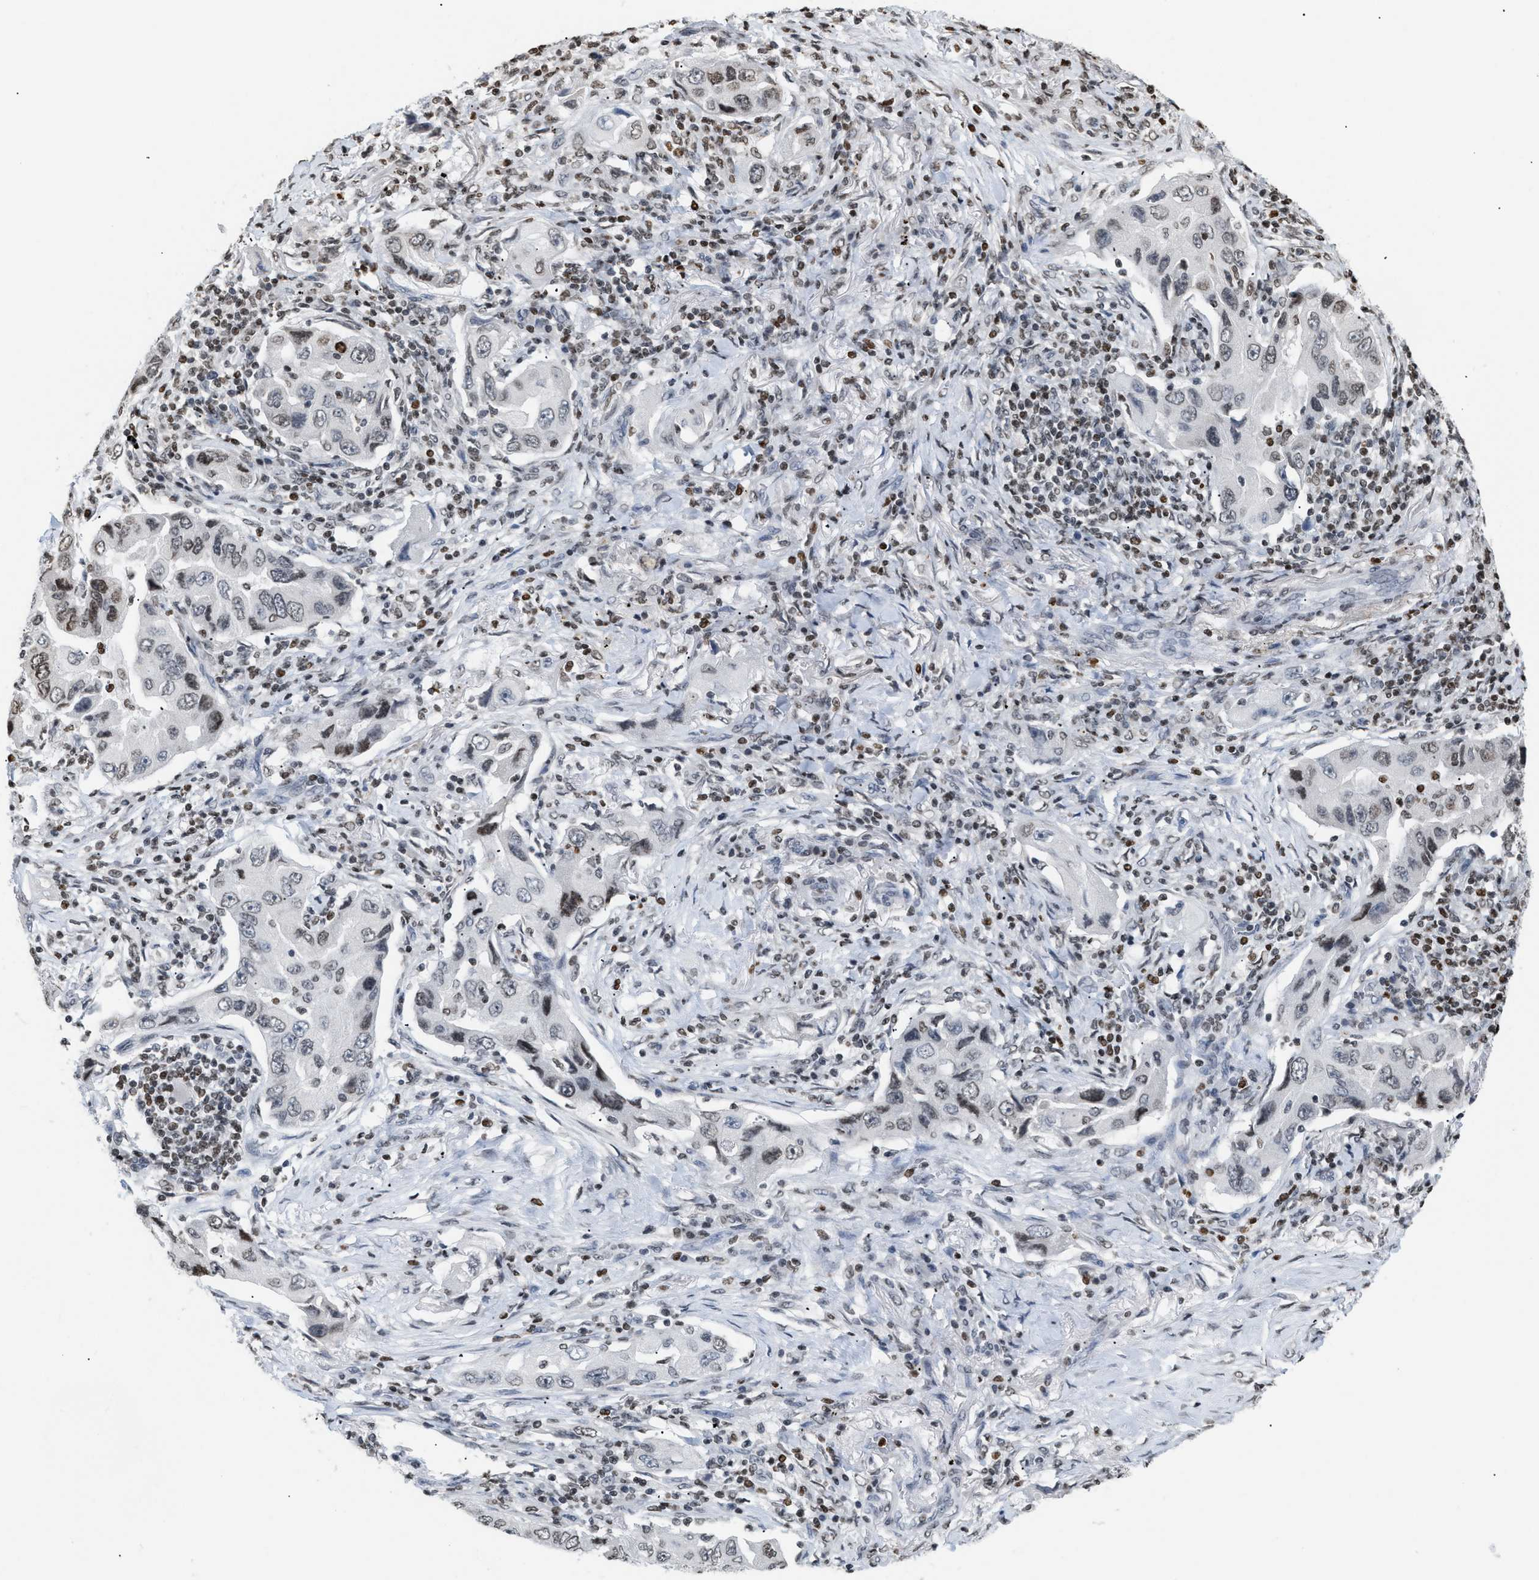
{"staining": {"intensity": "weak", "quantity": ">75%", "location": "nuclear"}, "tissue": "lung cancer", "cell_type": "Tumor cells", "image_type": "cancer", "snomed": [{"axis": "morphology", "description": "Adenocarcinoma, NOS"}, {"axis": "topography", "description": "Lung"}], "caption": "Immunohistochemistry (IHC) image of neoplastic tissue: lung adenocarcinoma stained using immunohistochemistry shows low levels of weak protein expression localized specifically in the nuclear of tumor cells, appearing as a nuclear brown color.", "gene": "HMGN2", "patient": {"sex": "female", "age": 65}}